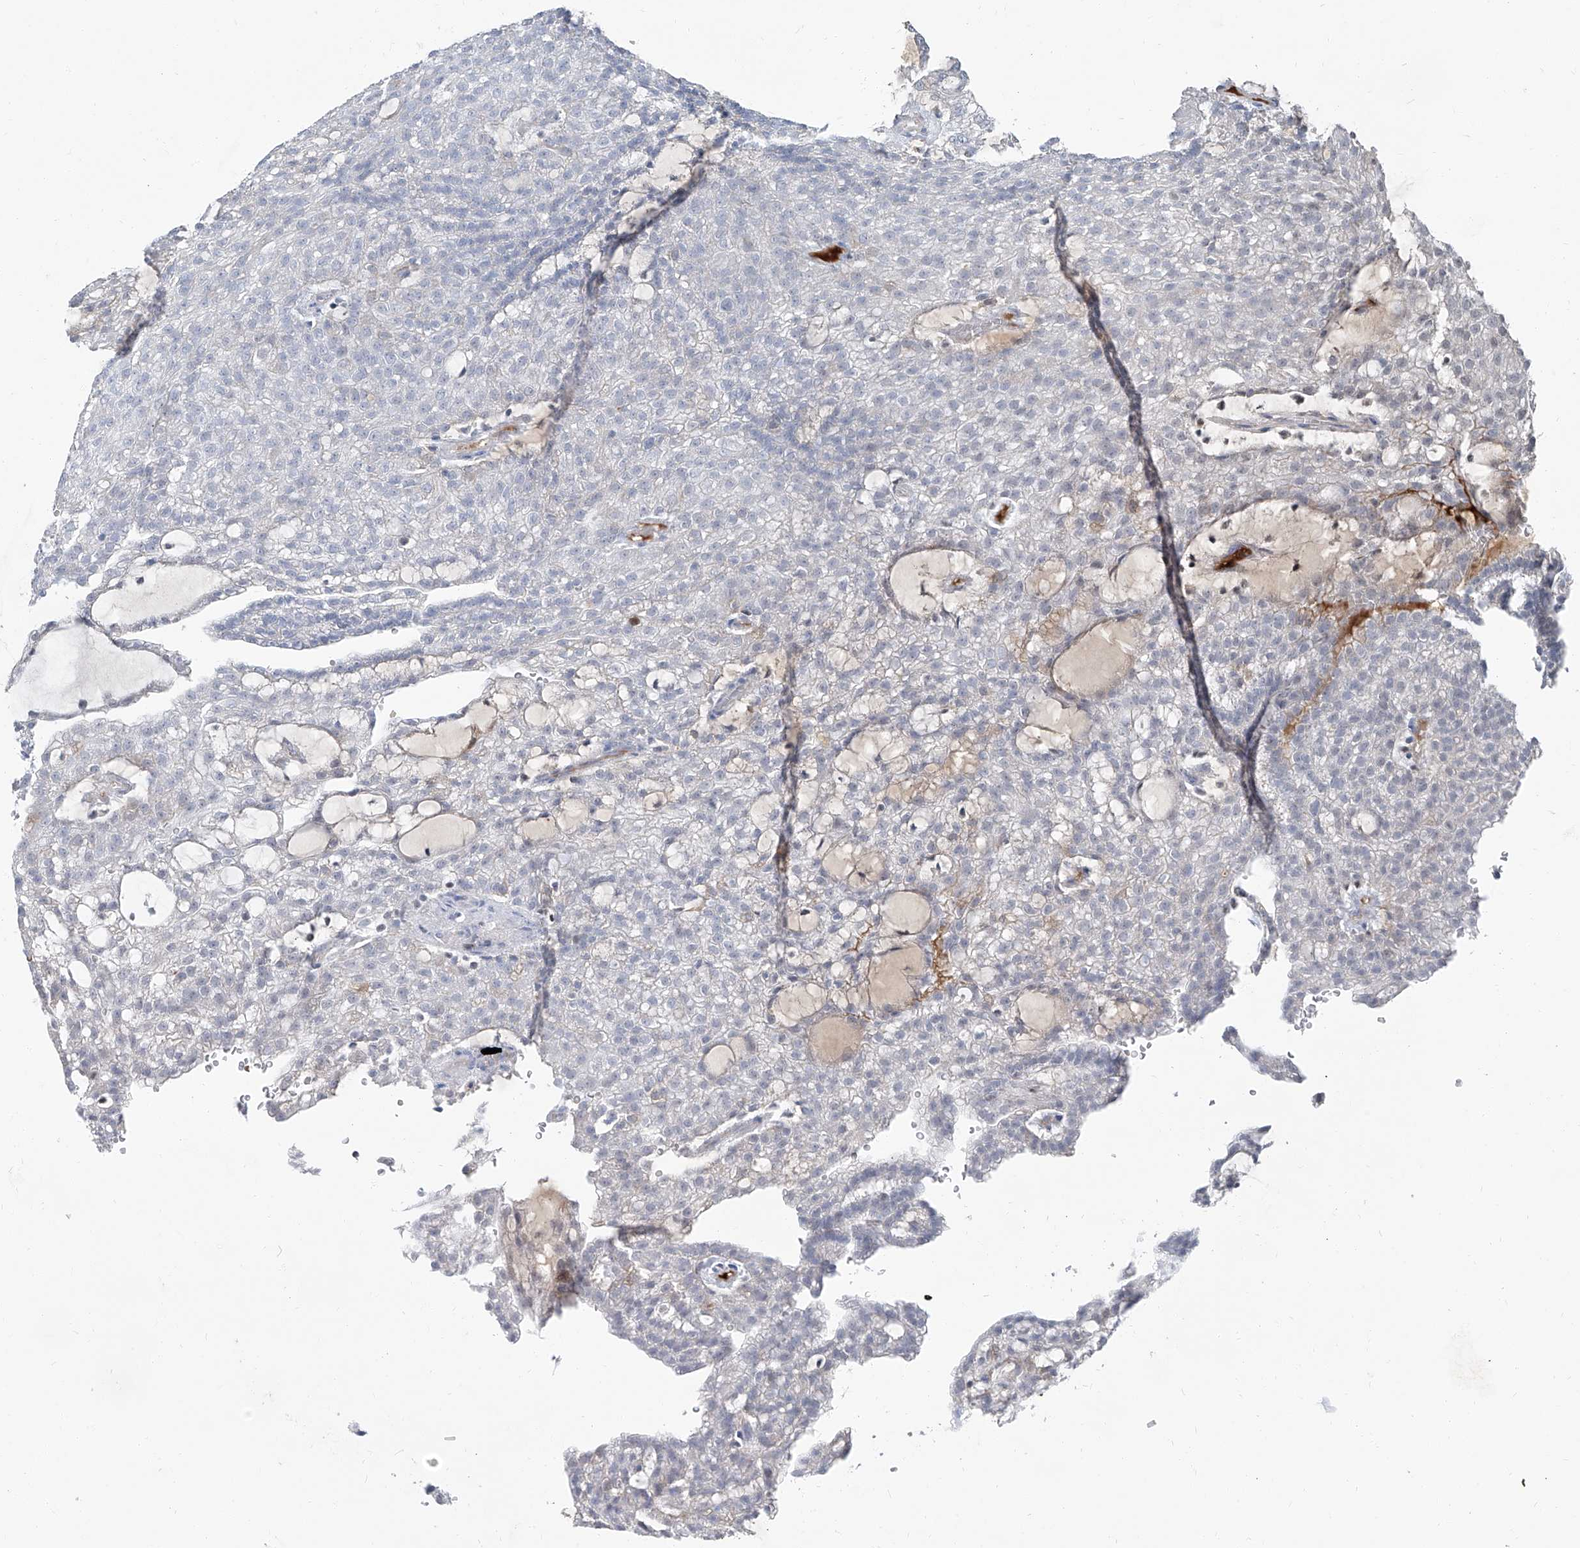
{"staining": {"intensity": "negative", "quantity": "none", "location": "none"}, "tissue": "renal cancer", "cell_type": "Tumor cells", "image_type": "cancer", "snomed": [{"axis": "morphology", "description": "Adenocarcinoma, NOS"}, {"axis": "topography", "description": "Kidney"}], "caption": "The photomicrograph exhibits no significant positivity in tumor cells of renal adenocarcinoma. The staining is performed using DAB (3,3'-diaminobenzidine) brown chromogen with nuclei counter-stained in using hematoxylin.", "gene": "HOXA3", "patient": {"sex": "male", "age": 63}}